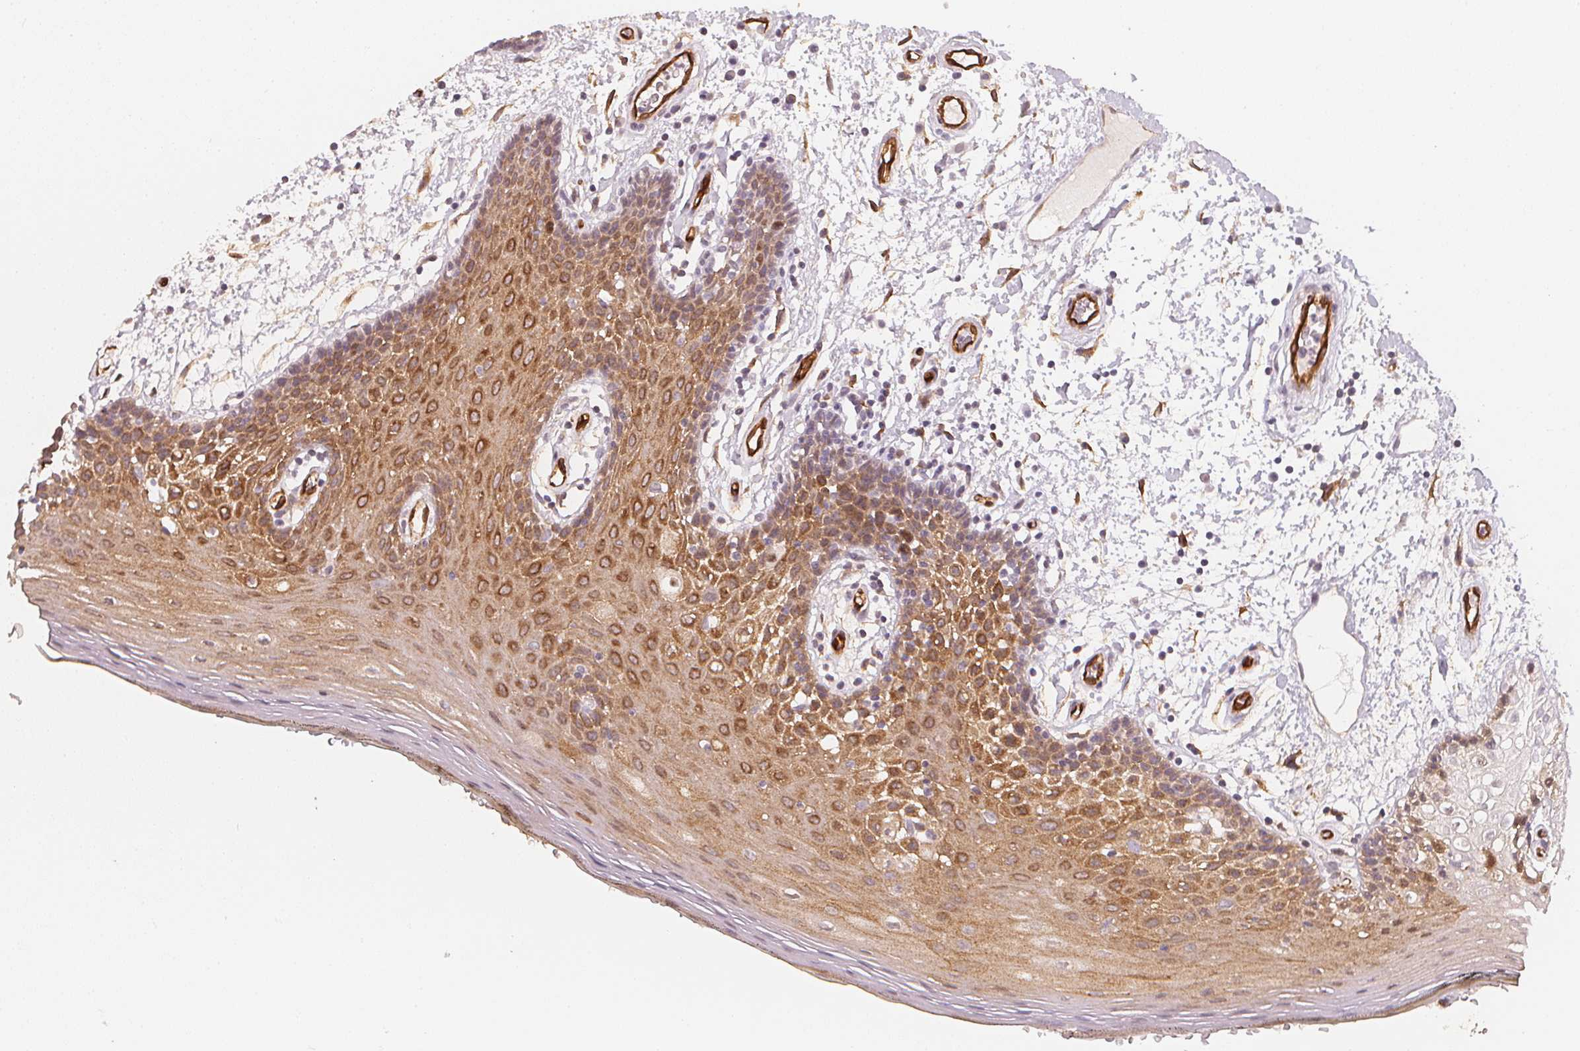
{"staining": {"intensity": "moderate", "quantity": "25%-75%", "location": "cytoplasmic/membranous"}, "tissue": "oral mucosa", "cell_type": "Squamous epithelial cells", "image_type": "normal", "snomed": [{"axis": "morphology", "description": "Normal tissue, NOS"}, {"axis": "morphology", "description": "Squamous cell carcinoma, NOS"}, {"axis": "topography", "description": "Oral tissue"}, {"axis": "topography", "description": "Head-Neck"}], "caption": "Immunohistochemical staining of normal human oral mucosa demonstrates 25%-75% levels of moderate cytoplasmic/membranous protein positivity in approximately 25%-75% of squamous epithelial cells.", "gene": "CIB1", "patient": {"sex": "male", "age": 52}}